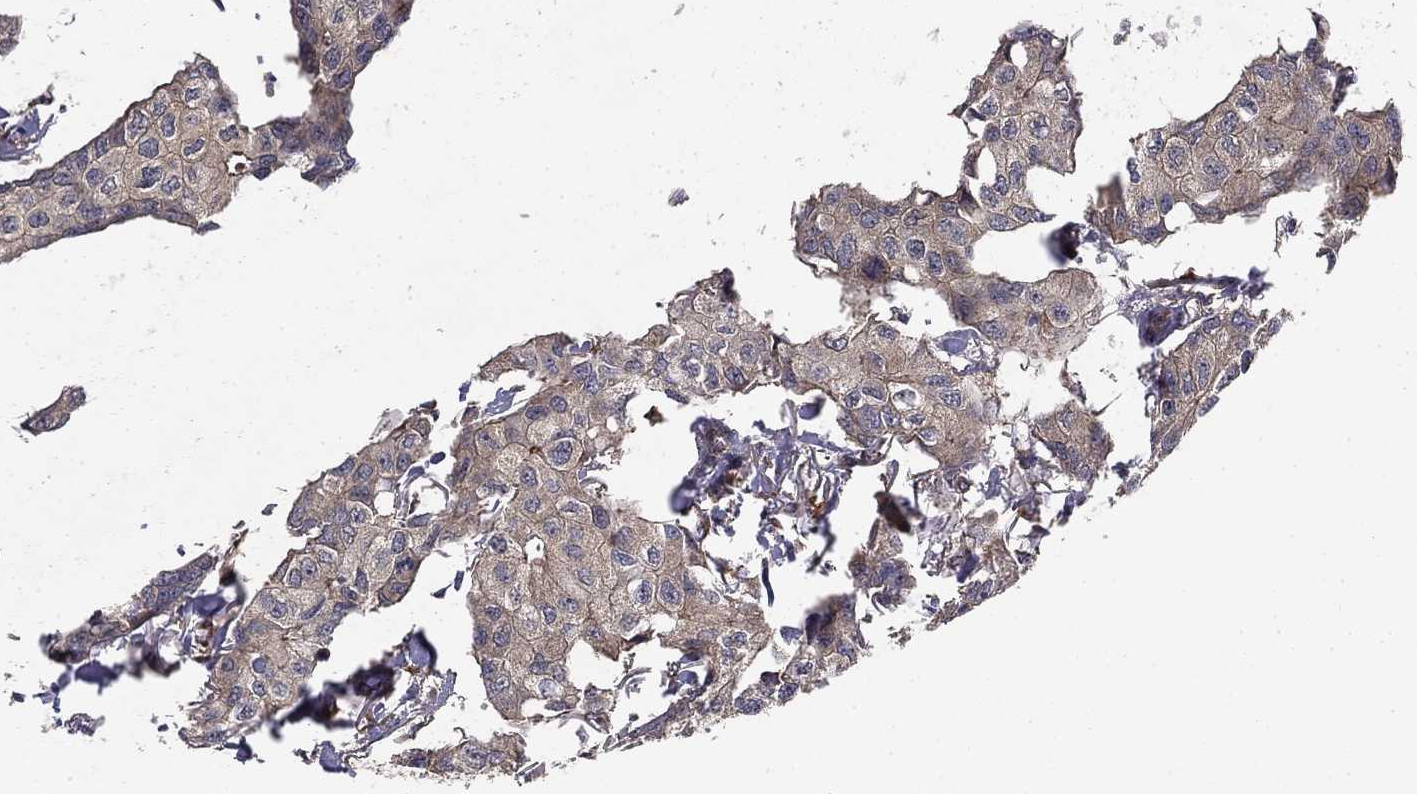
{"staining": {"intensity": "negative", "quantity": "none", "location": "none"}, "tissue": "breast cancer", "cell_type": "Tumor cells", "image_type": "cancer", "snomed": [{"axis": "morphology", "description": "Duct carcinoma"}, {"axis": "topography", "description": "Breast"}], "caption": "Breast cancer was stained to show a protein in brown. There is no significant positivity in tumor cells. (Immunohistochemistry, brightfield microscopy, high magnification).", "gene": "BABAM2", "patient": {"sex": "female", "age": 80}}